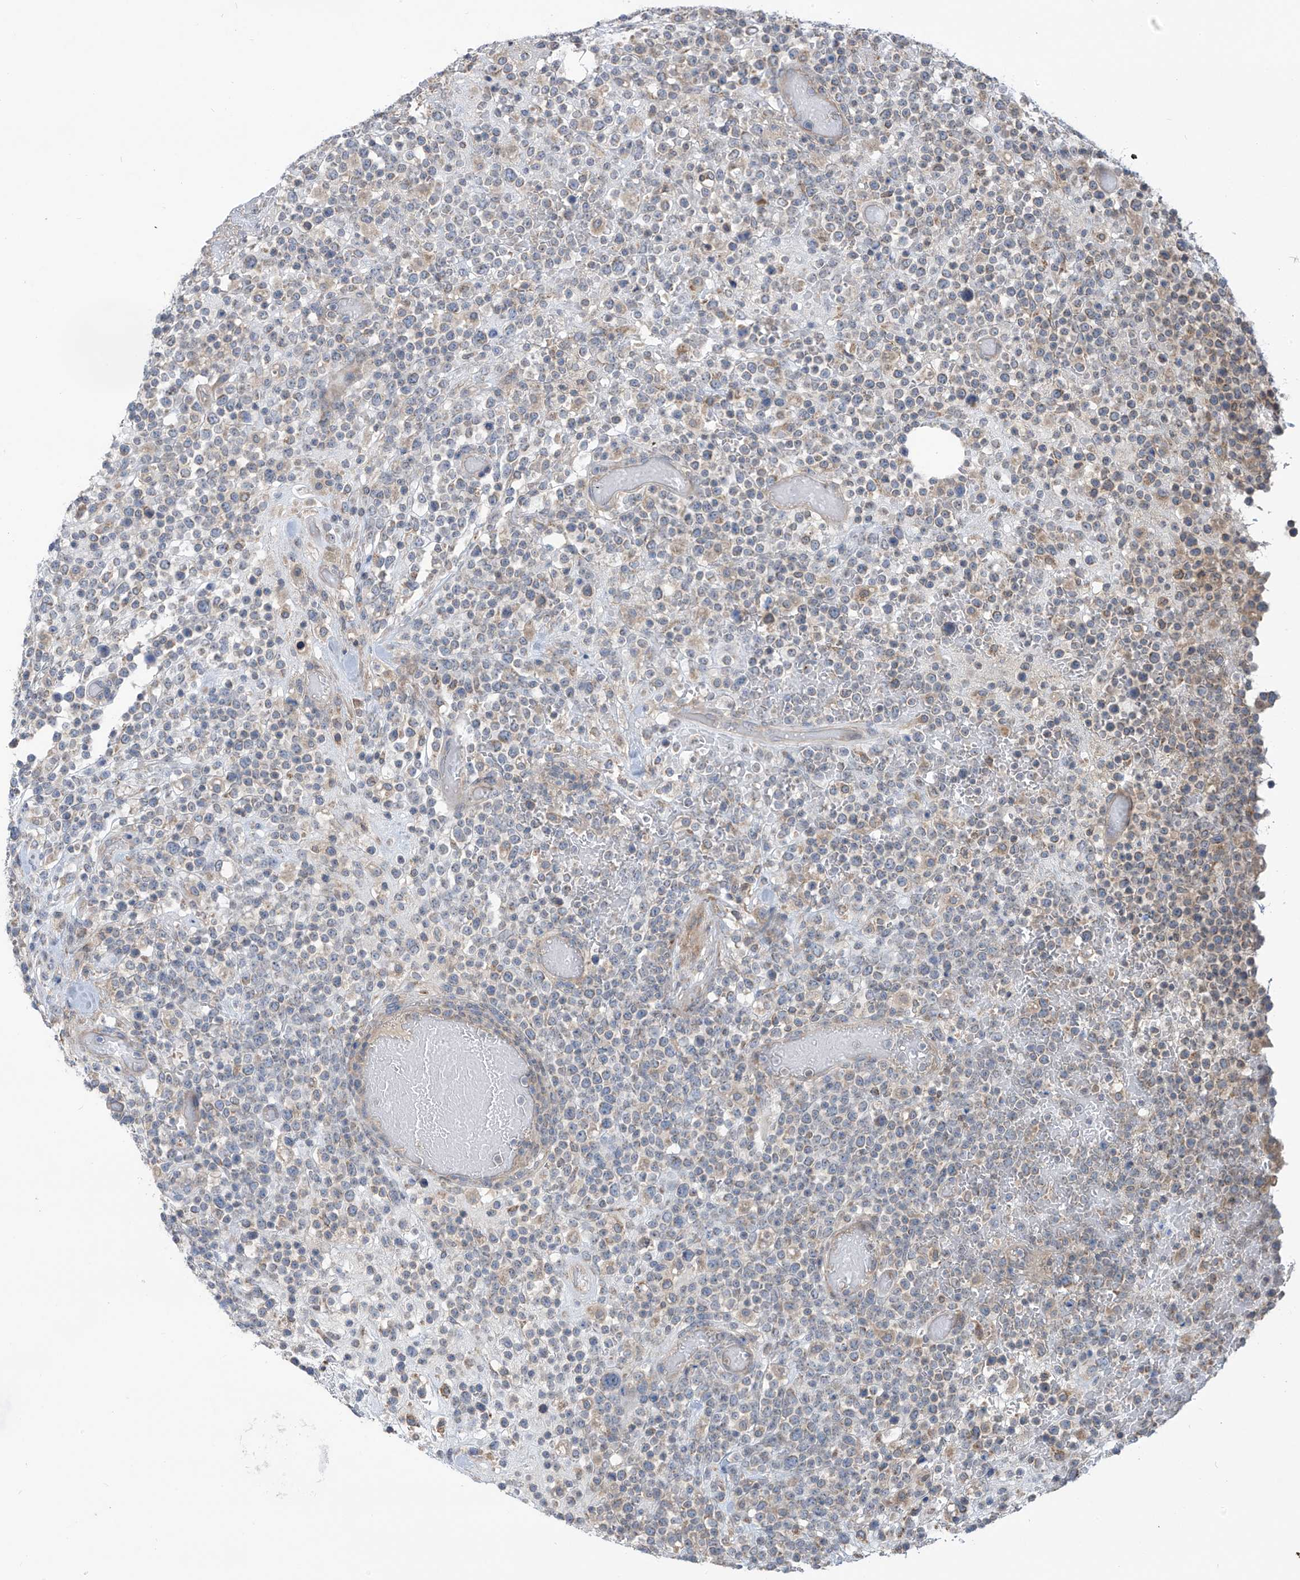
{"staining": {"intensity": "negative", "quantity": "none", "location": "none"}, "tissue": "lymphoma", "cell_type": "Tumor cells", "image_type": "cancer", "snomed": [{"axis": "morphology", "description": "Malignant lymphoma, non-Hodgkin's type, High grade"}, {"axis": "topography", "description": "Colon"}], "caption": "DAB (3,3'-diaminobenzidine) immunohistochemical staining of human lymphoma exhibits no significant positivity in tumor cells. (Brightfield microscopy of DAB (3,3'-diaminobenzidine) immunohistochemistry at high magnification).", "gene": "SCGB1D2", "patient": {"sex": "female", "age": 53}}